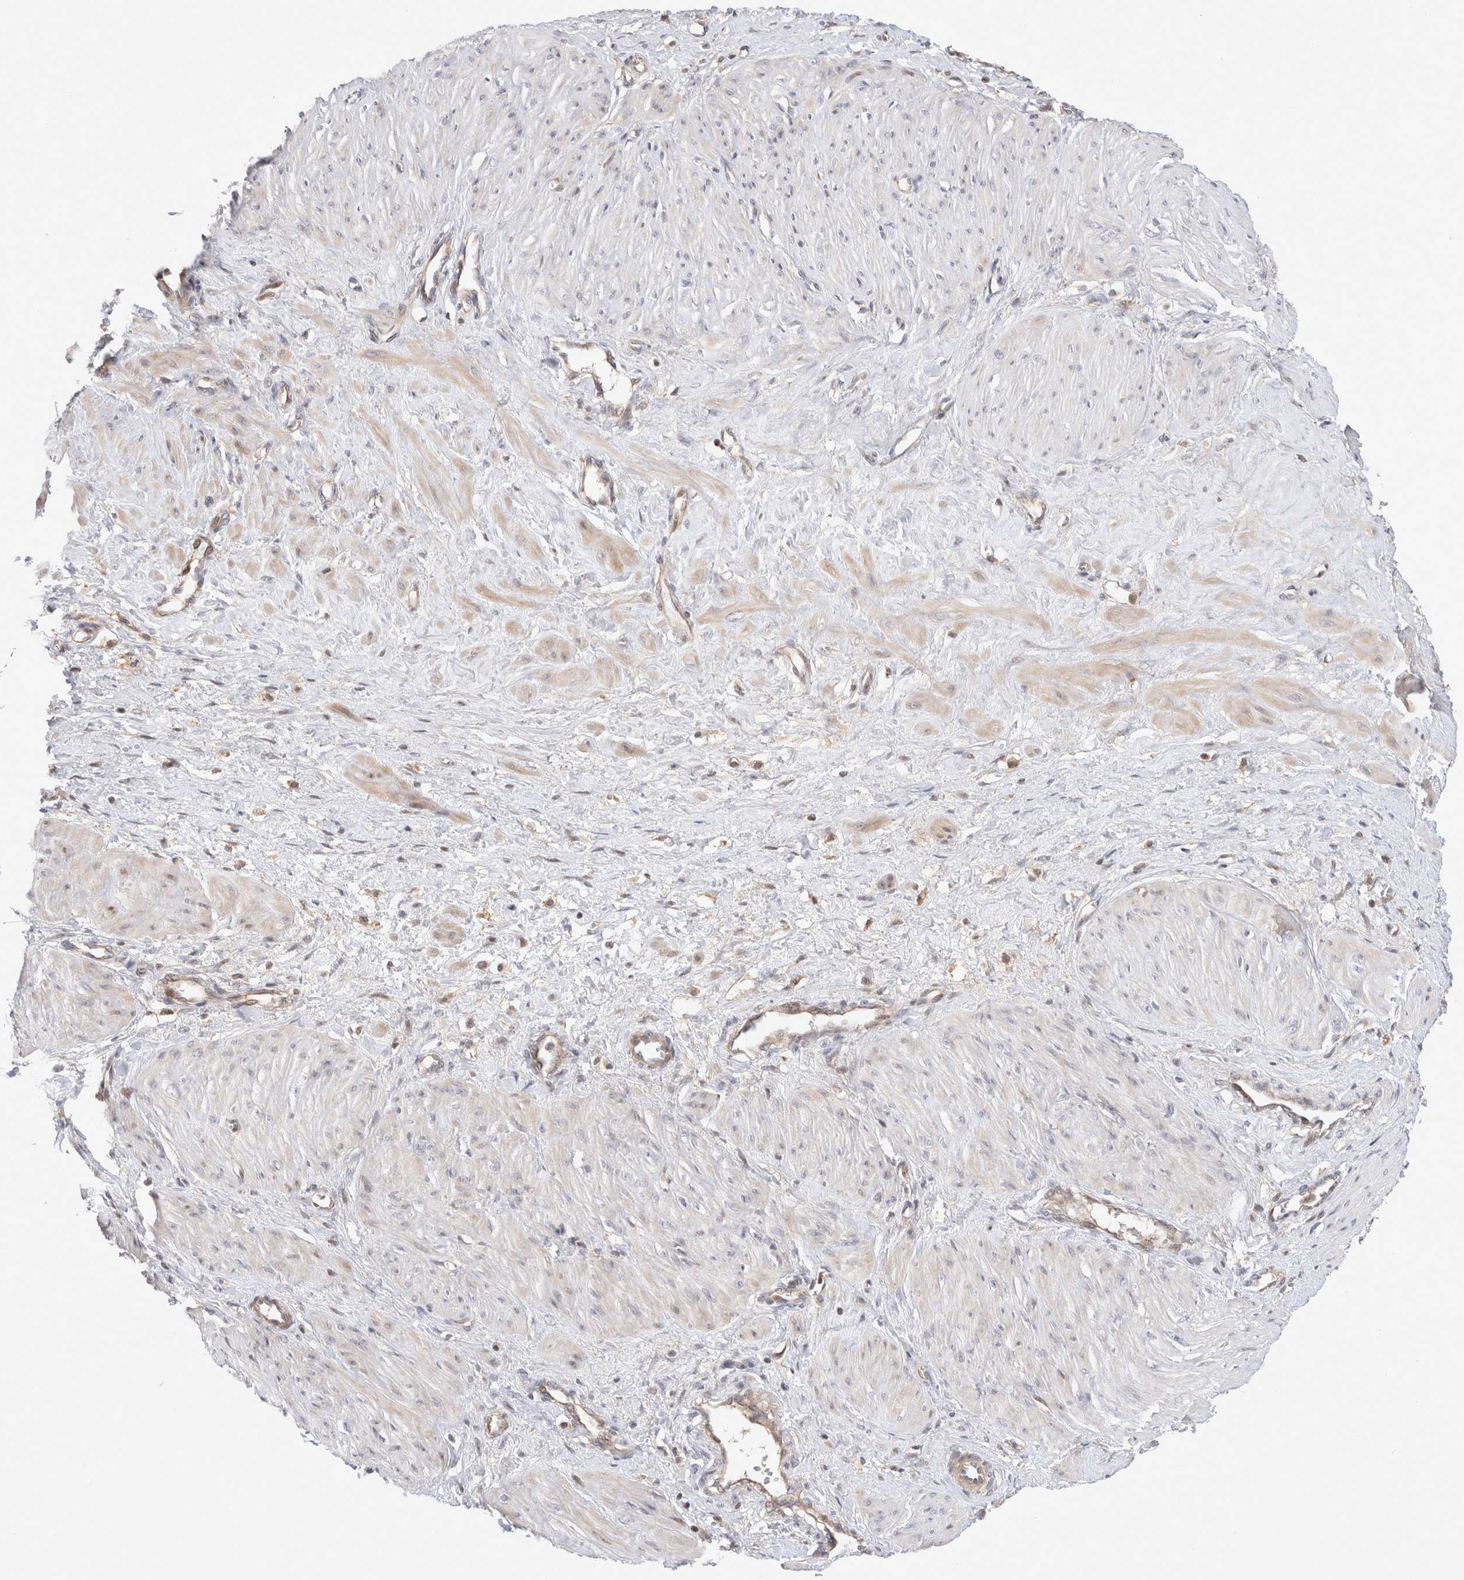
{"staining": {"intensity": "weak", "quantity": "25%-75%", "location": "cytoplasmic/membranous"}, "tissue": "smooth muscle", "cell_type": "Smooth muscle cells", "image_type": "normal", "snomed": [{"axis": "morphology", "description": "Normal tissue, NOS"}, {"axis": "topography", "description": "Endometrium"}], "caption": "A low amount of weak cytoplasmic/membranous staining is present in approximately 25%-75% of smooth muscle cells in normal smooth muscle. (DAB IHC, brown staining for protein, blue staining for nuclei).", "gene": "HTT", "patient": {"sex": "female", "age": 33}}